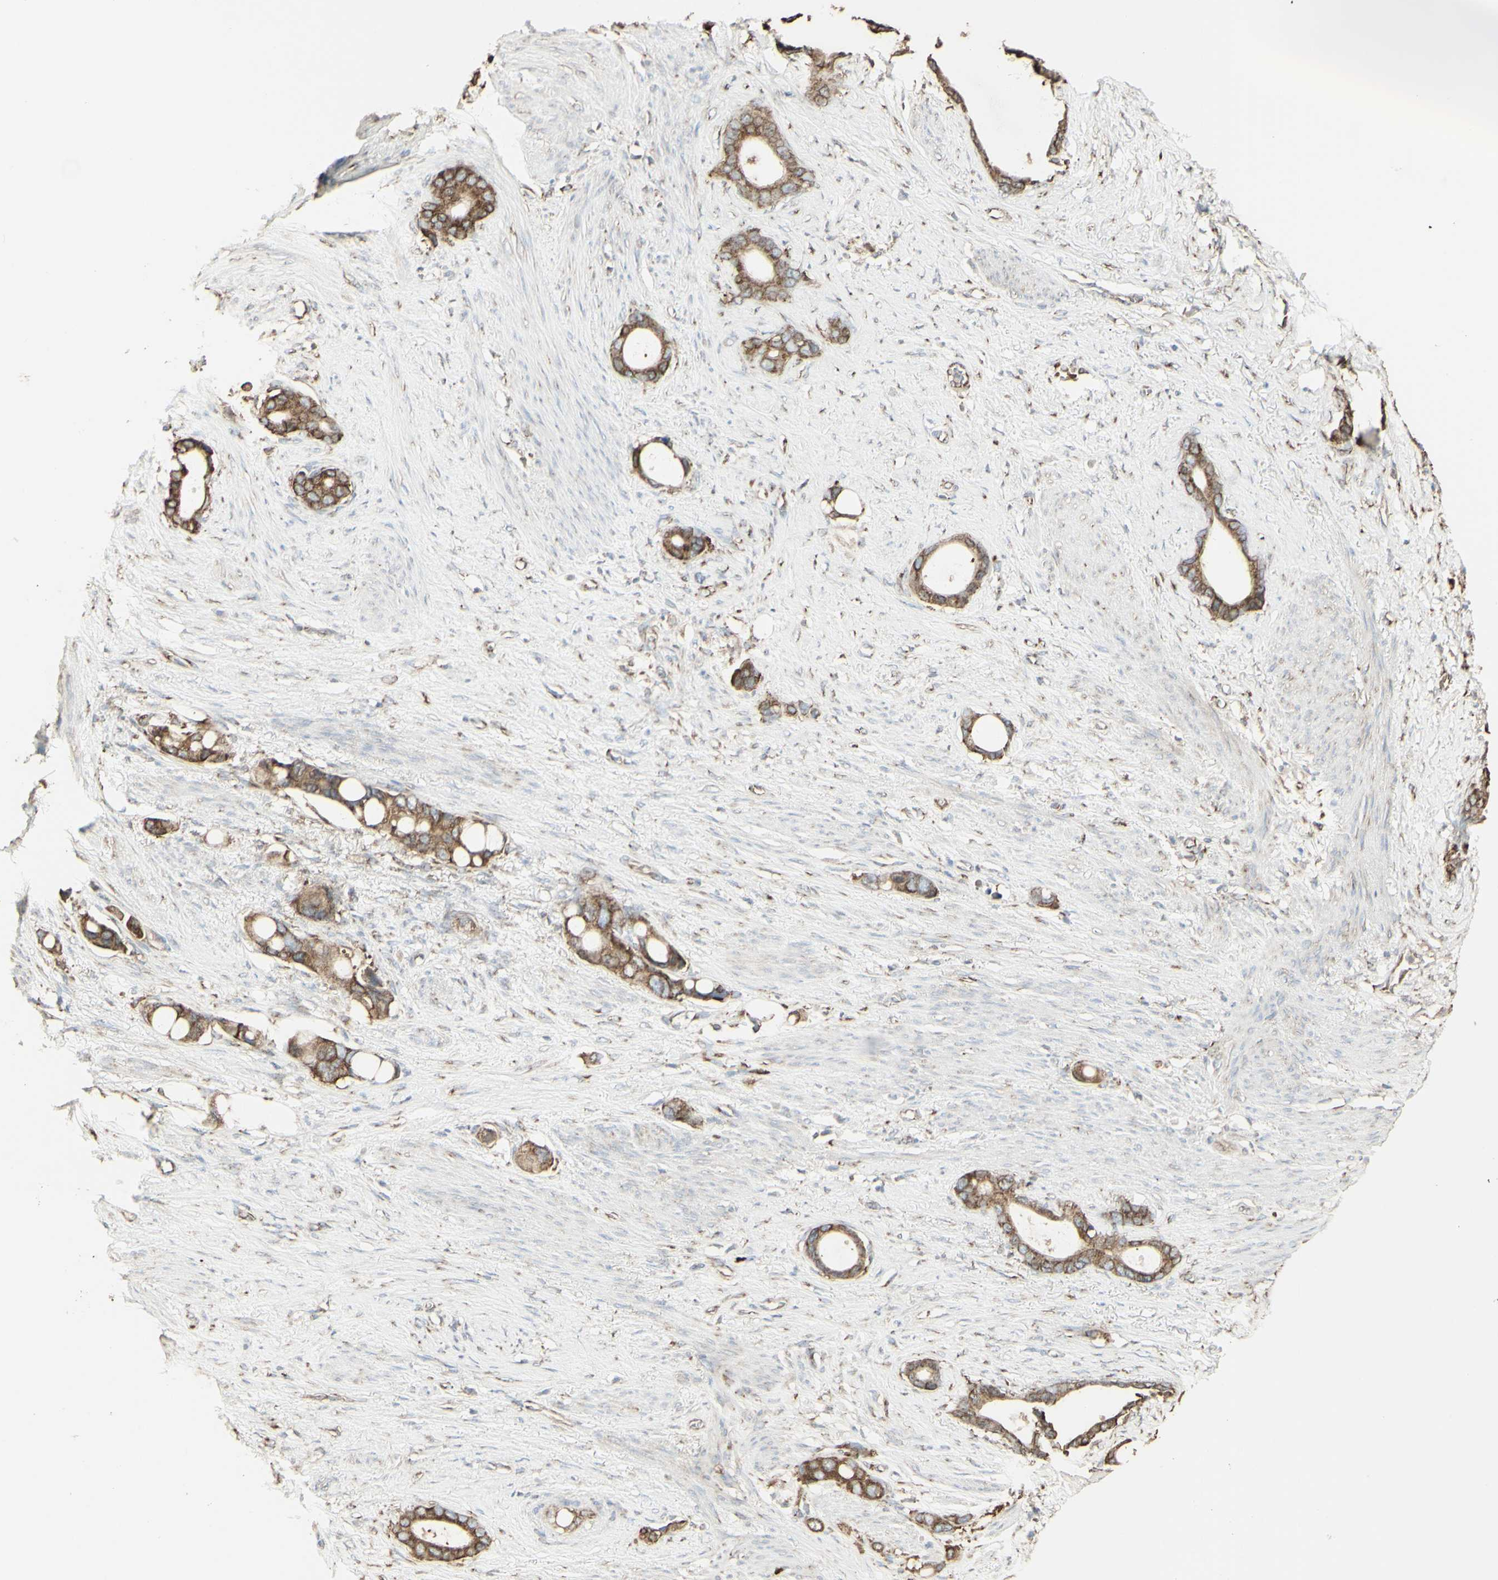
{"staining": {"intensity": "moderate", "quantity": ">75%", "location": "cytoplasmic/membranous"}, "tissue": "stomach cancer", "cell_type": "Tumor cells", "image_type": "cancer", "snomed": [{"axis": "morphology", "description": "Adenocarcinoma, NOS"}, {"axis": "topography", "description": "Stomach"}], "caption": "Protein expression analysis of adenocarcinoma (stomach) displays moderate cytoplasmic/membranous staining in about >75% of tumor cells.", "gene": "EEF1B2", "patient": {"sex": "female", "age": 75}}